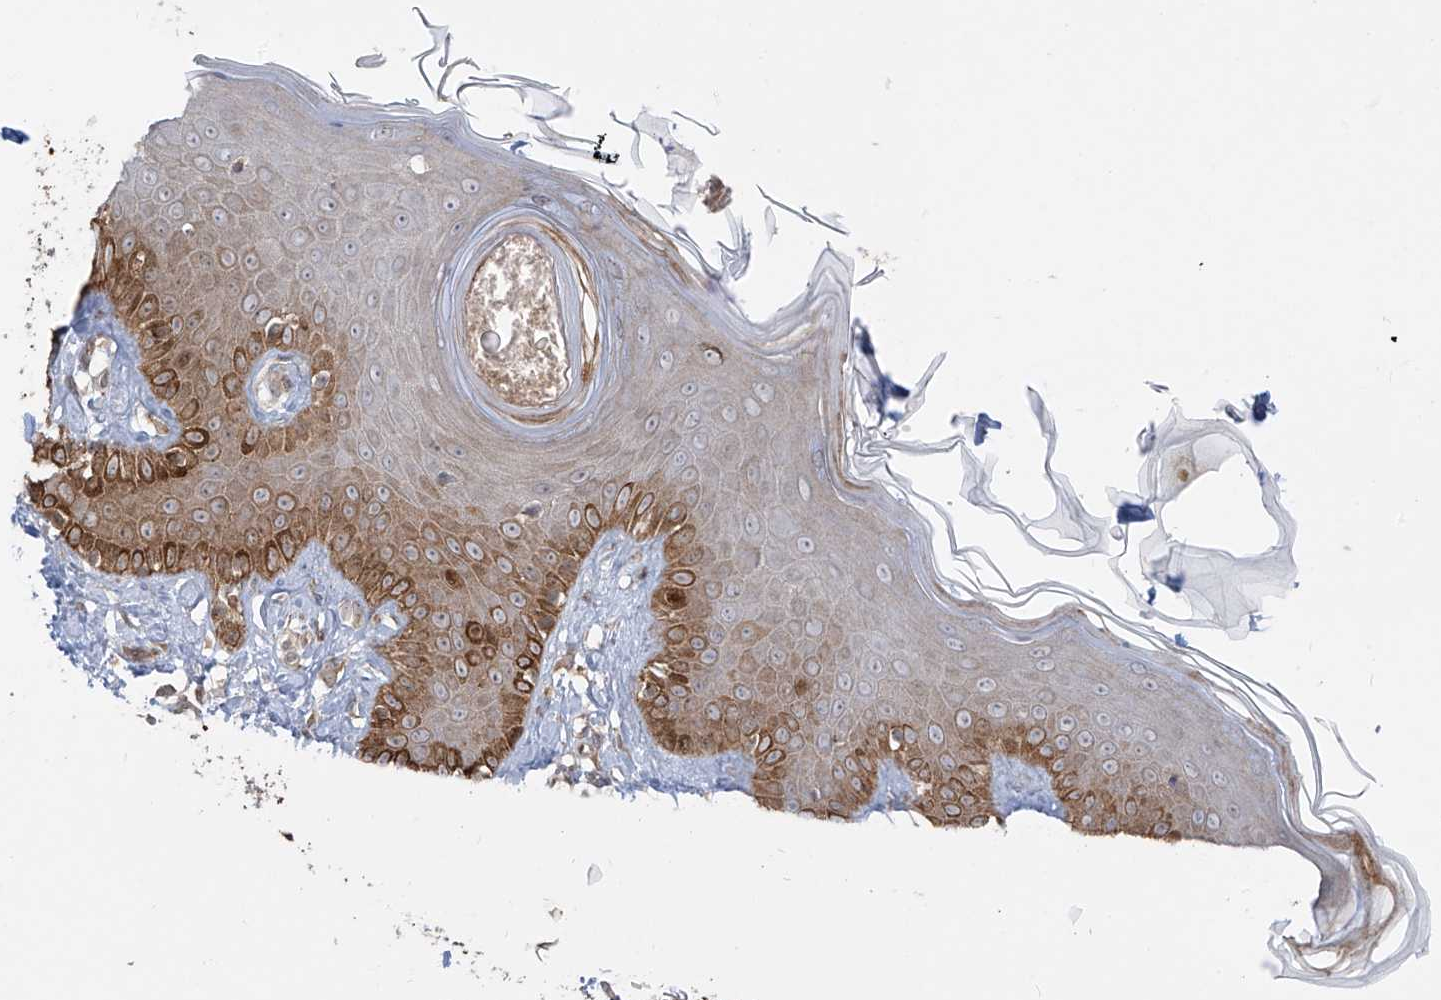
{"staining": {"intensity": "moderate", "quantity": ">75%", "location": "cytoplasmic/membranous"}, "tissue": "skin", "cell_type": "Fibroblasts", "image_type": "normal", "snomed": [{"axis": "morphology", "description": "Normal tissue, NOS"}, {"axis": "topography", "description": "Skin"}], "caption": "Immunohistochemical staining of benign human skin exhibits medium levels of moderate cytoplasmic/membranous positivity in approximately >75% of fibroblasts. Immunohistochemistry (ihc) stains the protein in brown and the nuclei are stained blue.", "gene": "PDE11A", "patient": {"sex": "male", "age": 52}}